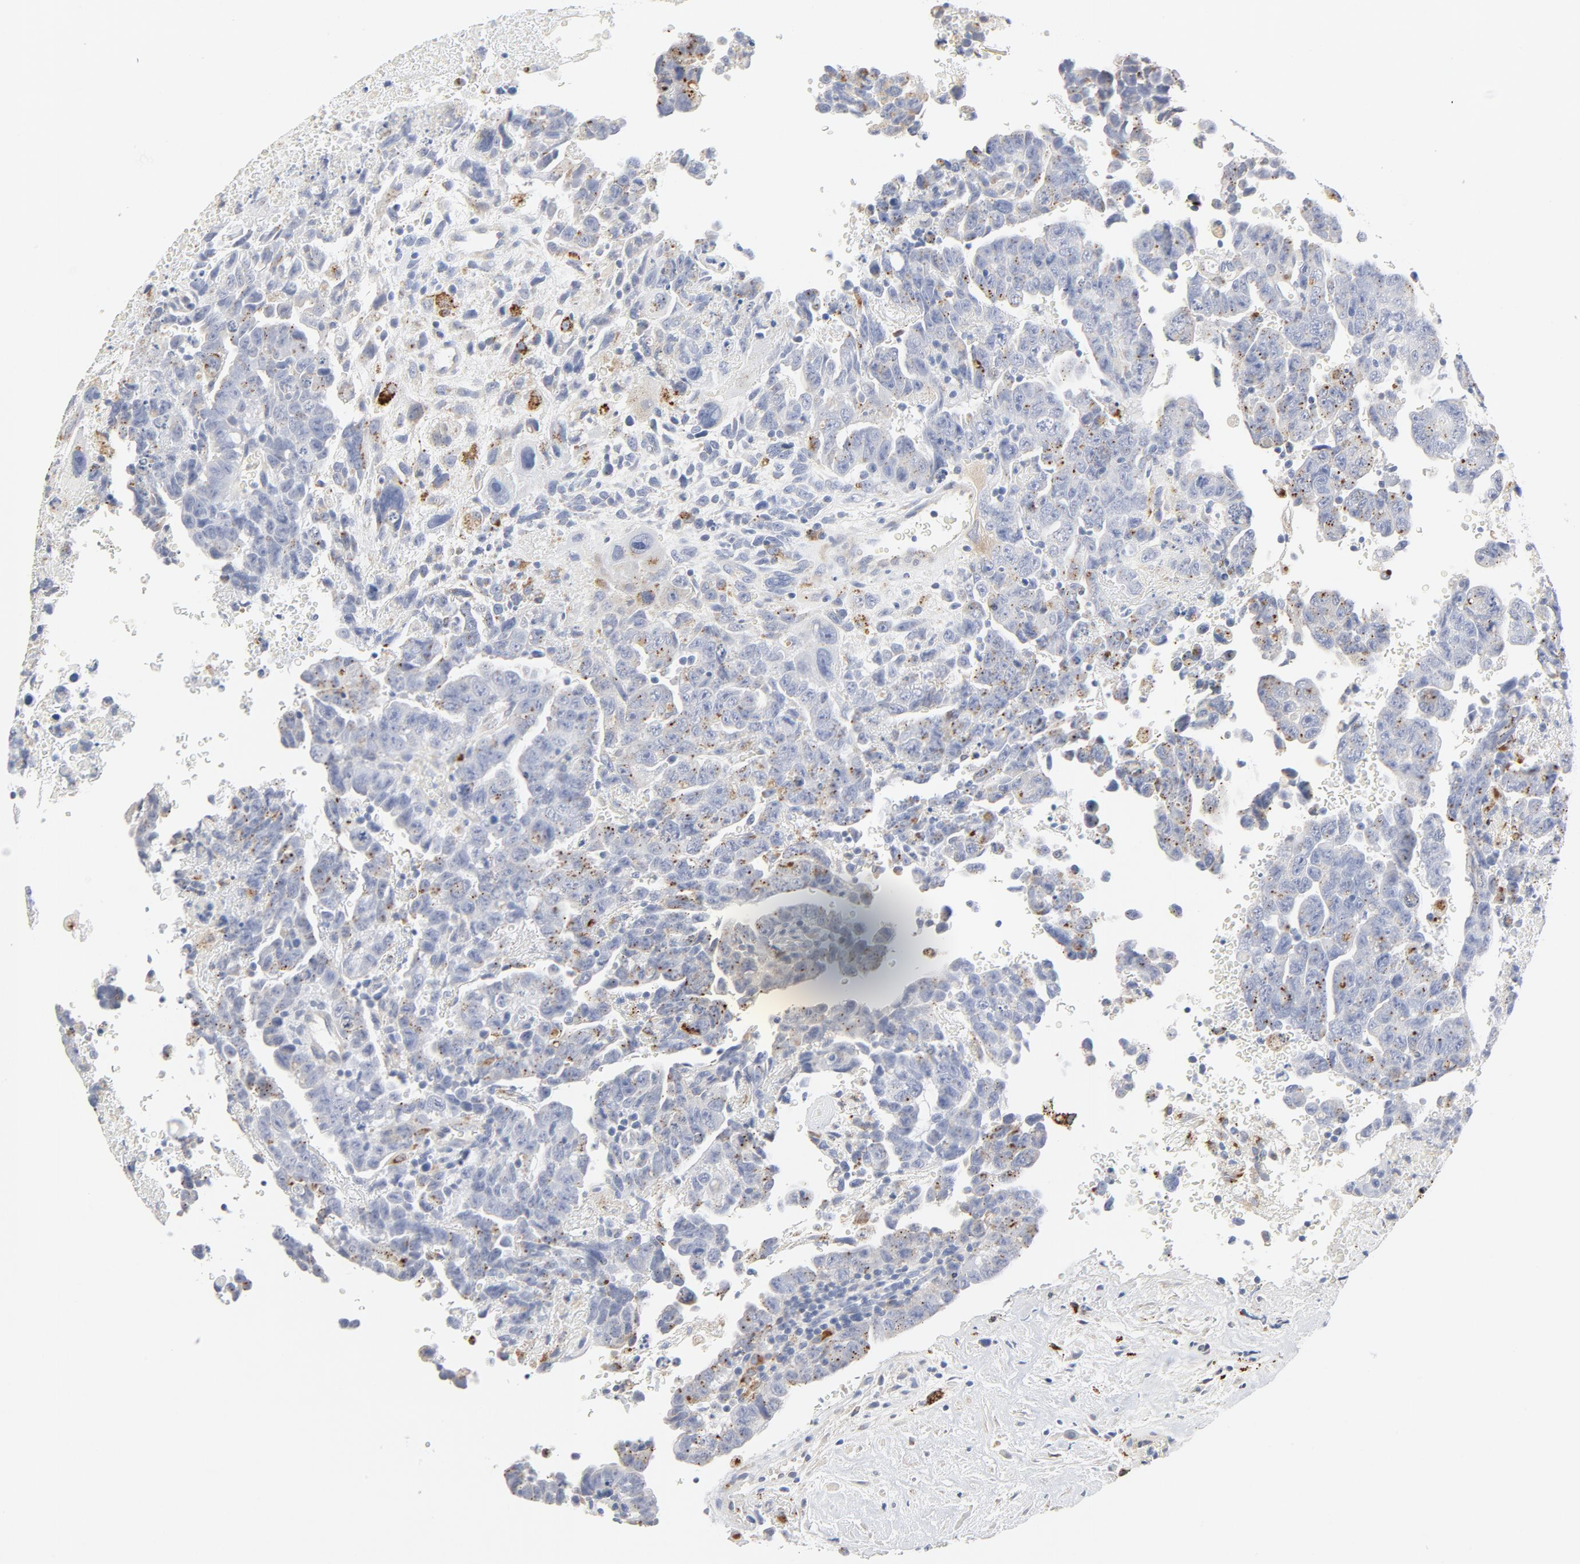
{"staining": {"intensity": "moderate", "quantity": "25%-75%", "location": "cytoplasmic/membranous"}, "tissue": "testis cancer", "cell_type": "Tumor cells", "image_type": "cancer", "snomed": [{"axis": "morphology", "description": "Carcinoma, Embryonal, NOS"}, {"axis": "topography", "description": "Testis"}], "caption": "High-magnification brightfield microscopy of testis cancer (embryonal carcinoma) stained with DAB (brown) and counterstained with hematoxylin (blue). tumor cells exhibit moderate cytoplasmic/membranous expression is appreciated in about25%-75% of cells. (Brightfield microscopy of DAB IHC at high magnification).", "gene": "MAGEB17", "patient": {"sex": "male", "age": 28}}